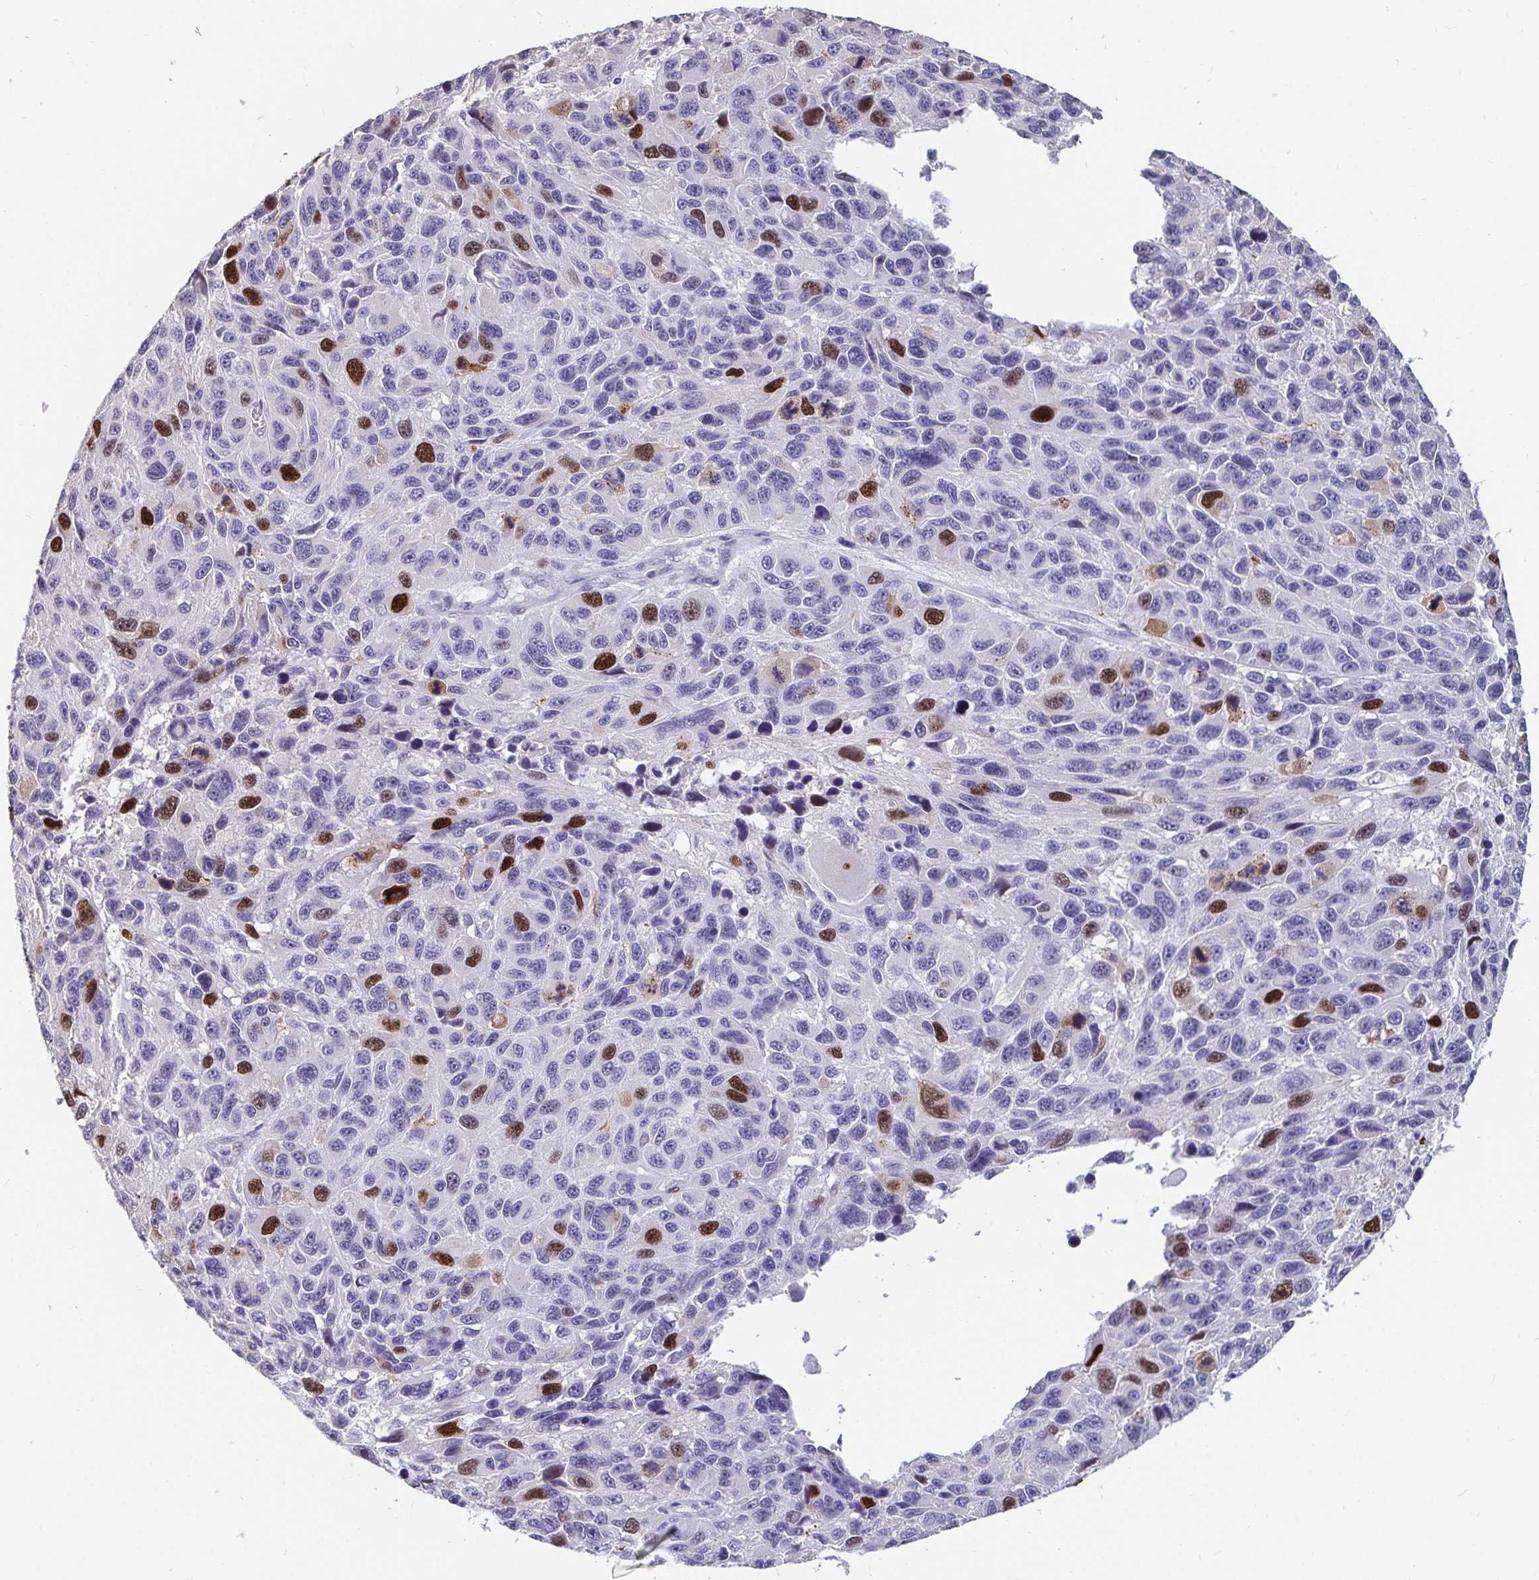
{"staining": {"intensity": "strong", "quantity": "25%-75%", "location": "nuclear"}, "tissue": "melanoma", "cell_type": "Tumor cells", "image_type": "cancer", "snomed": [{"axis": "morphology", "description": "Malignant melanoma, NOS"}, {"axis": "topography", "description": "Skin"}], "caption": "Strong nuclear positivity is appreciated in about 25%-75% of tumor cells in melanoma.", "gene": "ANLN", "patient": {"sex": "male", "age": 53}}